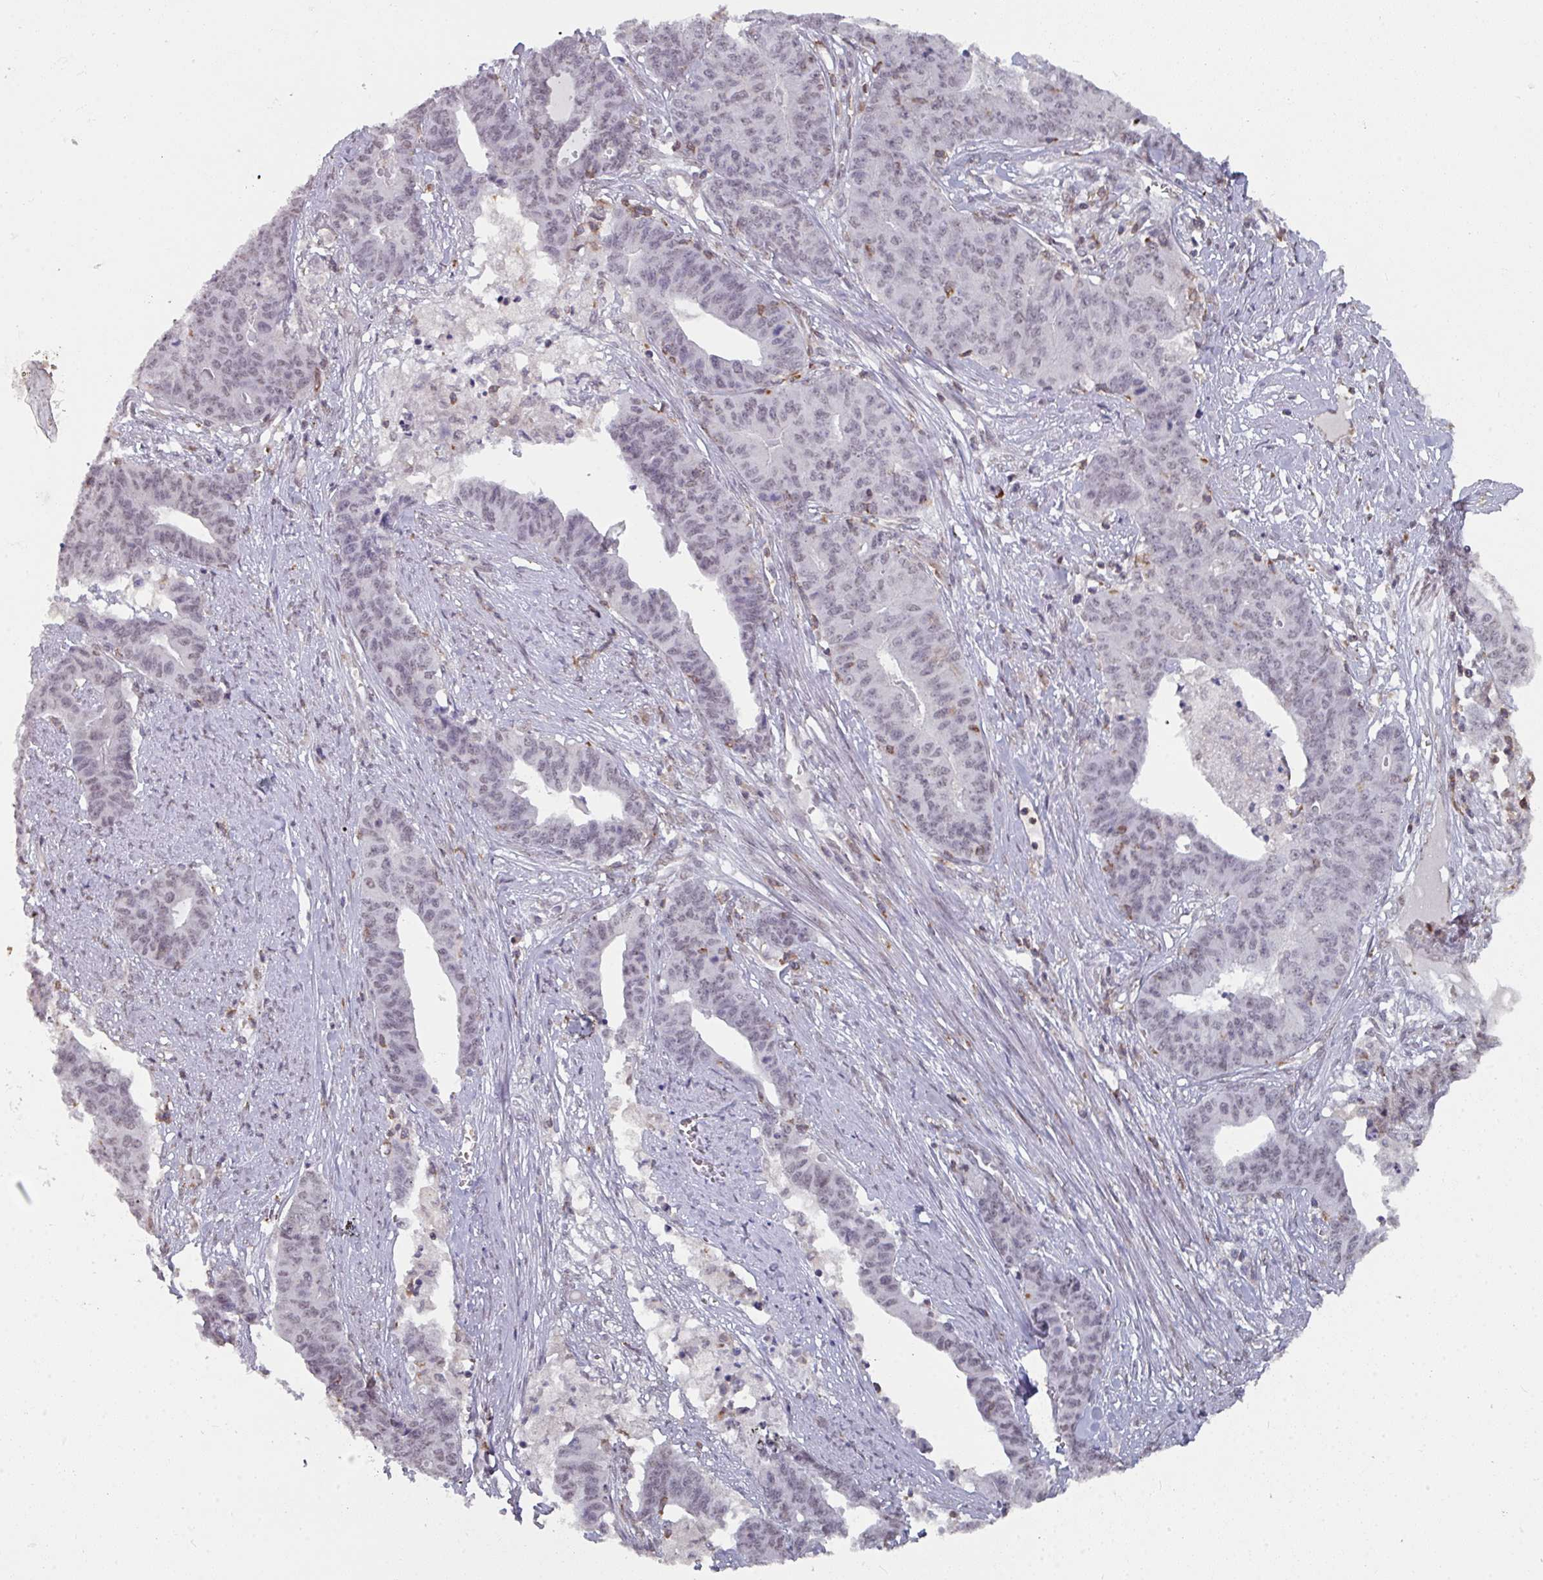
{"staining": {"intensity": "weak", "quantity": "25%-75%", "location": "nuclear"}, "tissue": "endometrial cancer", "cell_type": "Tumor cells", "image_type": "cancer", "snomed": [{"axis": "morphology", "description": "Adenocarcinoma, NOS"}, {"axis": "topography", "description": "Endometrium"}], "caption": "The micrograph exhibits immunohistochemical staining of endometrial adenocarcinoma. There is weak nuclear expression is present in approximately 25%-75% of tumor cells.", "gene": "RASAL3", "patient": {"sex": "female", "age": 59}}